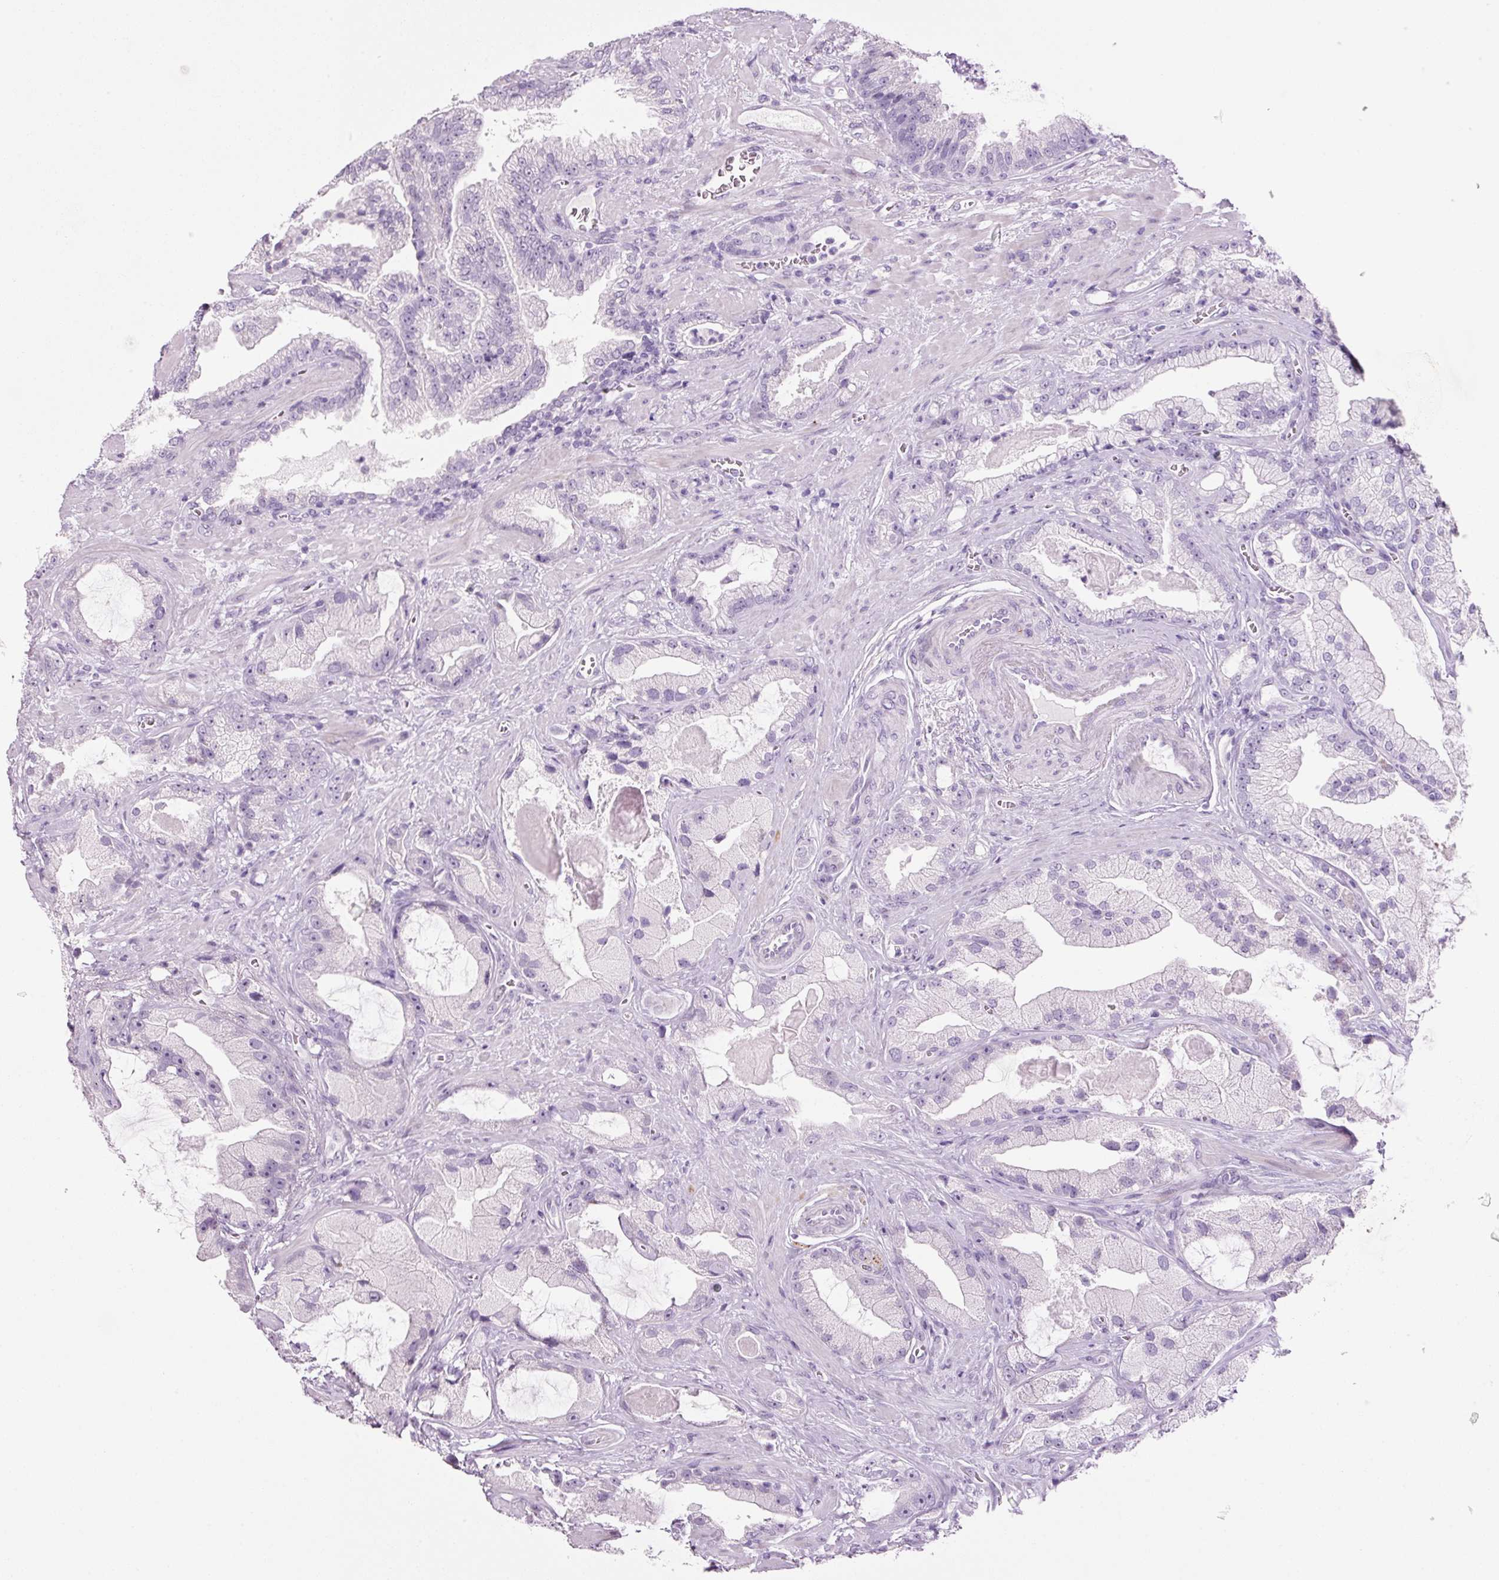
{"staining": {"intensity": "negative", "quantity": "none", "location": "none"}, "tissue": "prostate cancer", "cell_type": "Tumor cells", "image_type": "cancer", "snomed": [{"axis": "morphology", "description": "Adenocarcinoma, High grade"}, {"axis": "topography", "description": "Prostate"}], "caption": "Immunohistochemistry of human prostate cancer (high-grade adenocarcinoma) exhibits no positivity in tumor cells. (Immunohistochemistry (ihc), brightfield microscopy, high magnification).", "gene": "ANKRD20A1", "patient": {"sex": "male", "age": 68}}